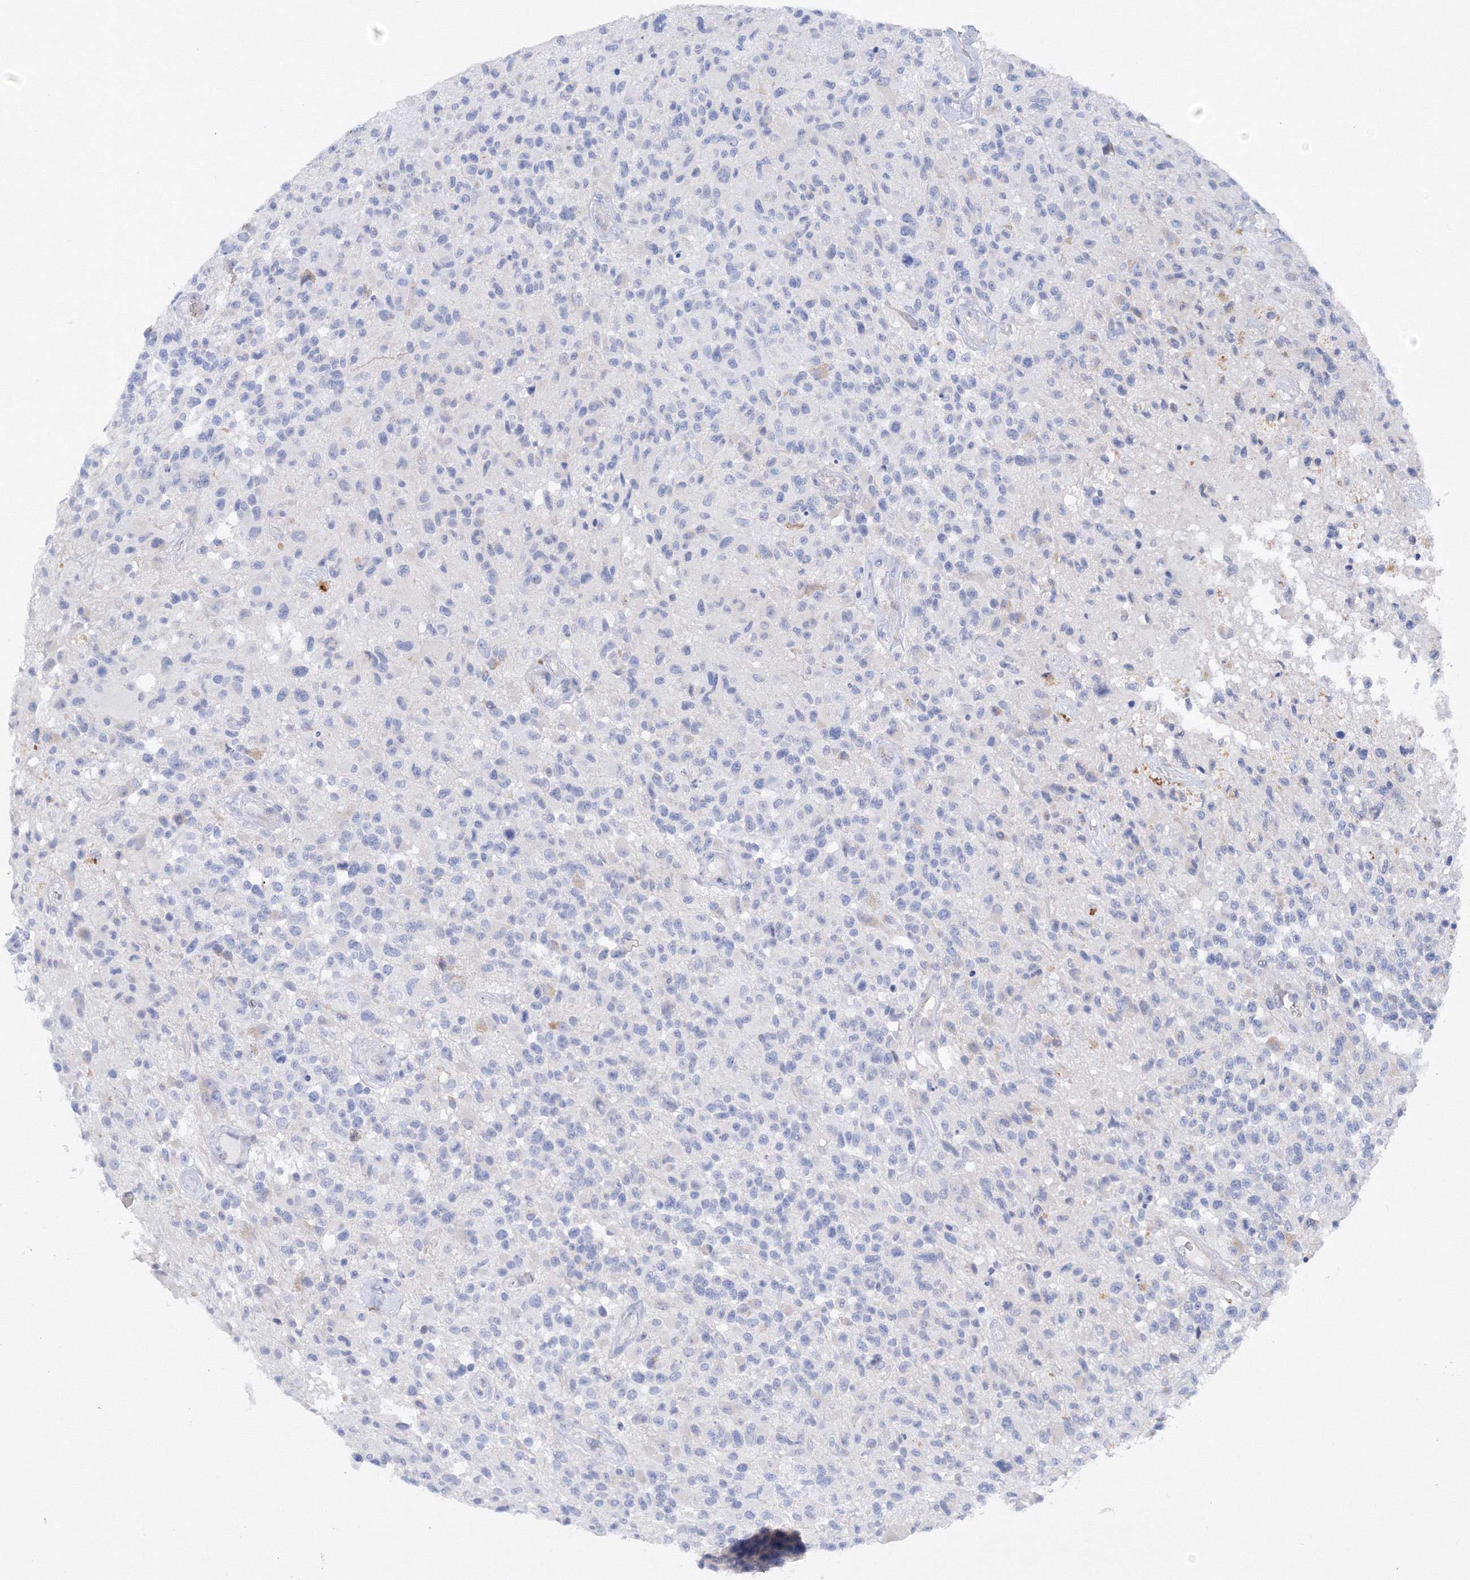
{"staining": {"intensity": "negative", "quantity": "none", "location": "none"}, "tissue": "glioma", "cell_type": "Tumor cells", "image_type": "cancer", "snomed": [{"axis": "morphology", "description": "Glioma, malignant, High grade"}, {"axis": "morphology", "description": "Glioblastoma, NOS"}, {"axis": "topography", "description": "Brain"}], "caption": "This is a photomicrograph of IHC staining of glioblastoma, which shows no positivity in tumor cells.", "gene": "TAMM41", "patient": {"sex": "male", "age": 60}}